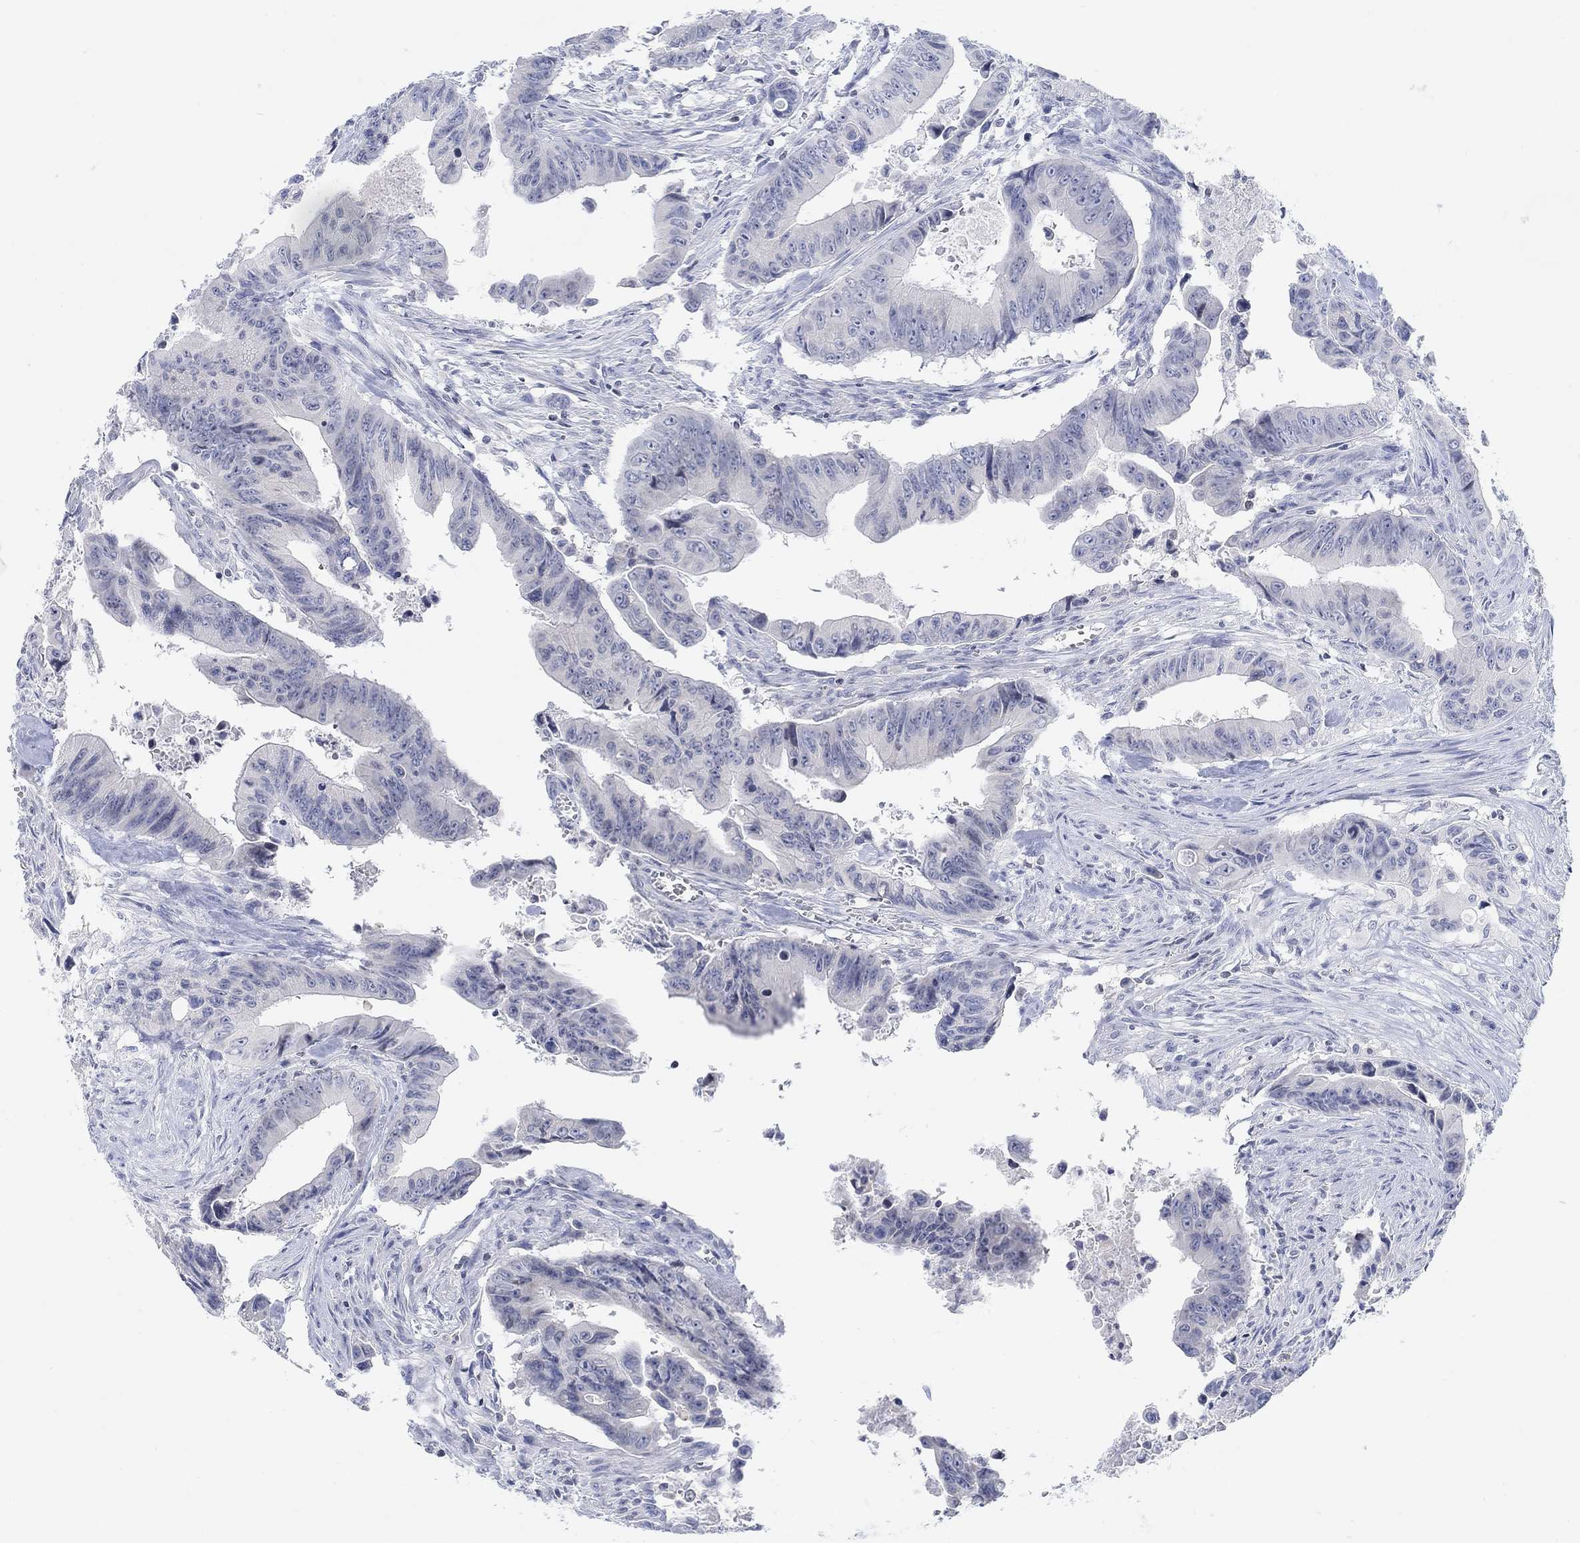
{"staining": {"intensity": "negative", "quantity": "none", "location": "none"}, "tissue": "colorectal cancer", "cell_type": "Tumor cells", "image_type": "cancer", "snomed": [{"axis": "morphology", "description": "Adenocarcinoma, NOS"}, {"axis": "topography", "description": "Colon"}], "caption": "The histopathology image shows no staining of tumor cells in colorectal cancer (adenocarcinoma). (DAB IHC visualized using brightfield microscopy, high magnification).", "gene": "ATP6V1E2", "patient": {"sex": "female", "age": 87}}